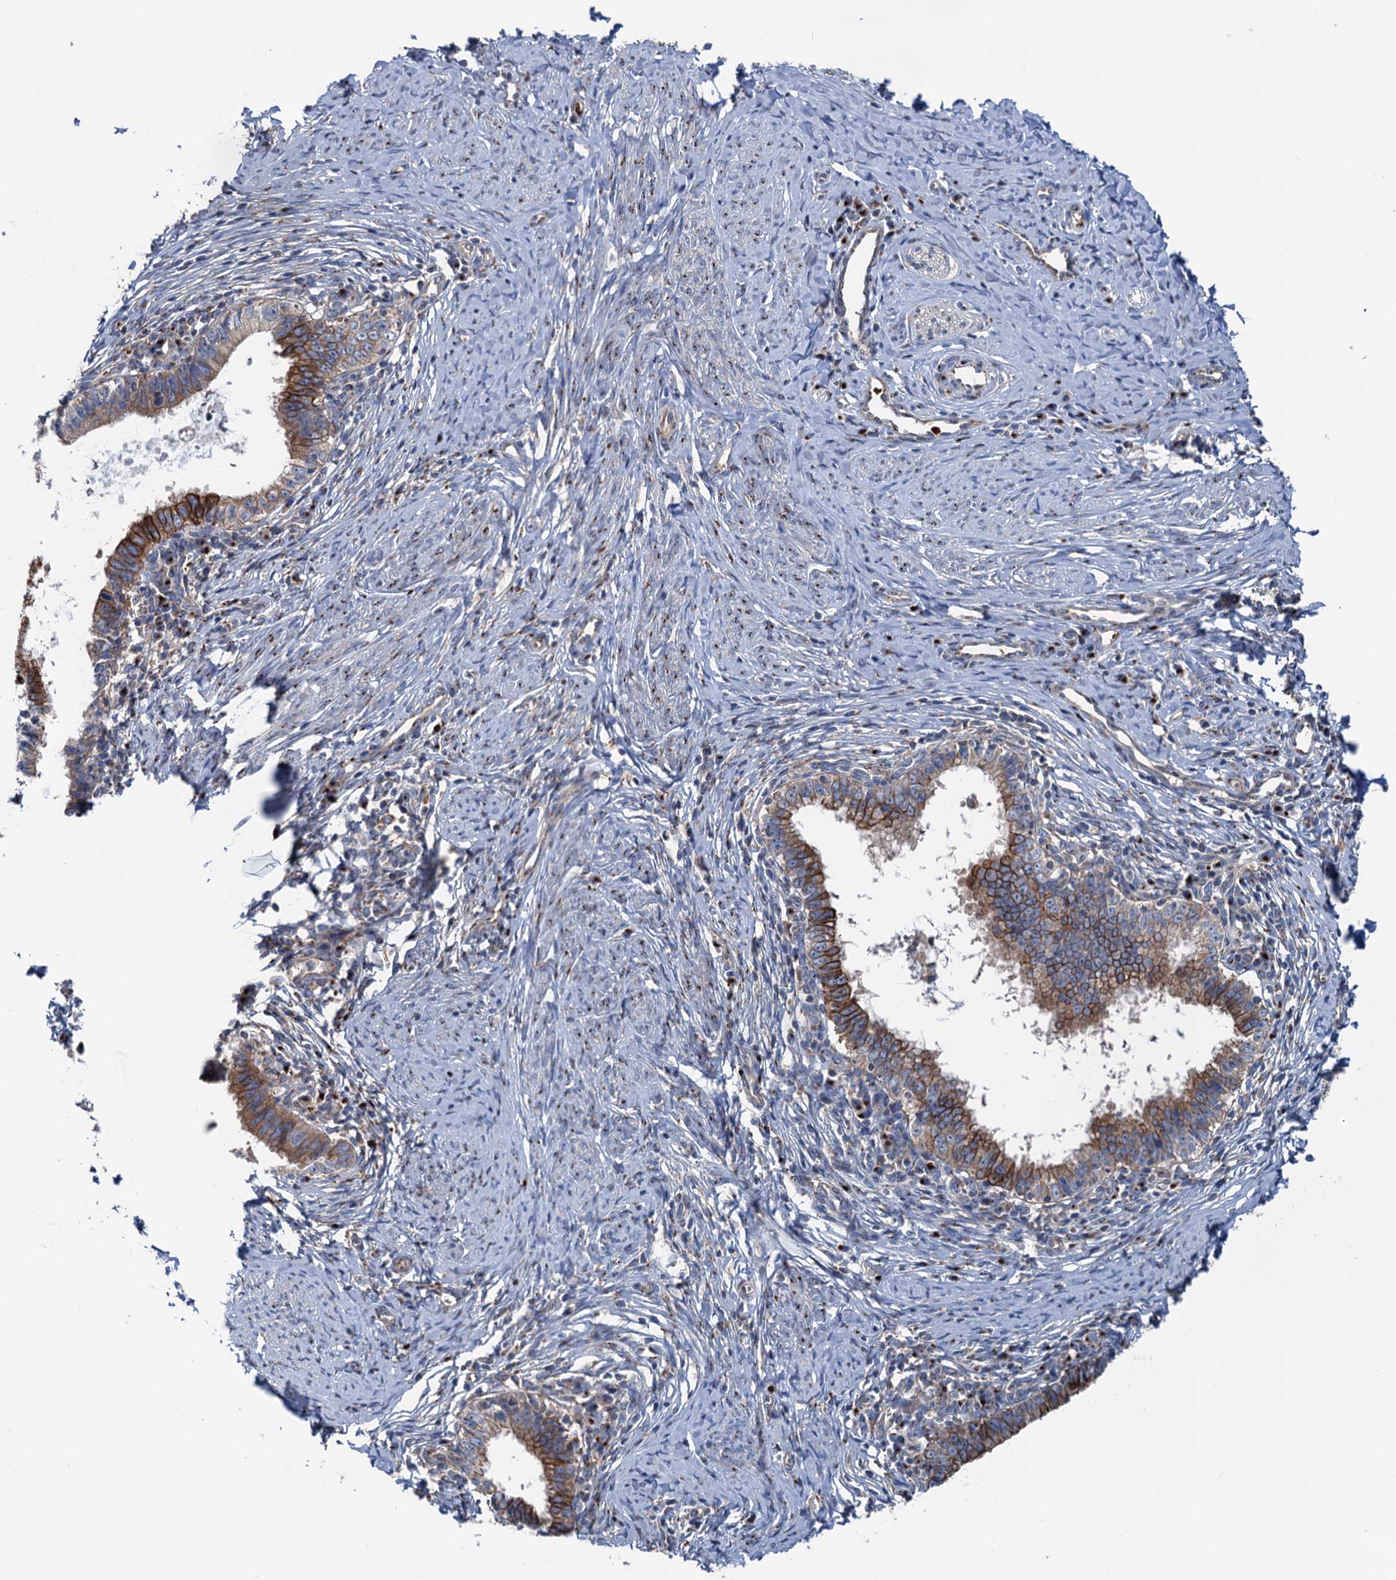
{"staining": {"intensity": "moderate", "quantity": ">75%", "location": "cytoplasmic/membranous"}, "tissue": "cervical cancer", "cell_type": "Tumor cells", "image_type": "cancer", "snomed": [{"axis": "morphology", "description": "Adenocarcinoma, NOS"}, {"axis": "topography", "description": "Cervix"}], "caption": "Brown immunohistochemical staining in cervical cancer shows moderate cytoplasmic/membranous positivity in about >75% of tumor cells.", "gene": "EIPR1", "patient": {"sex": "female", "age": 36}}